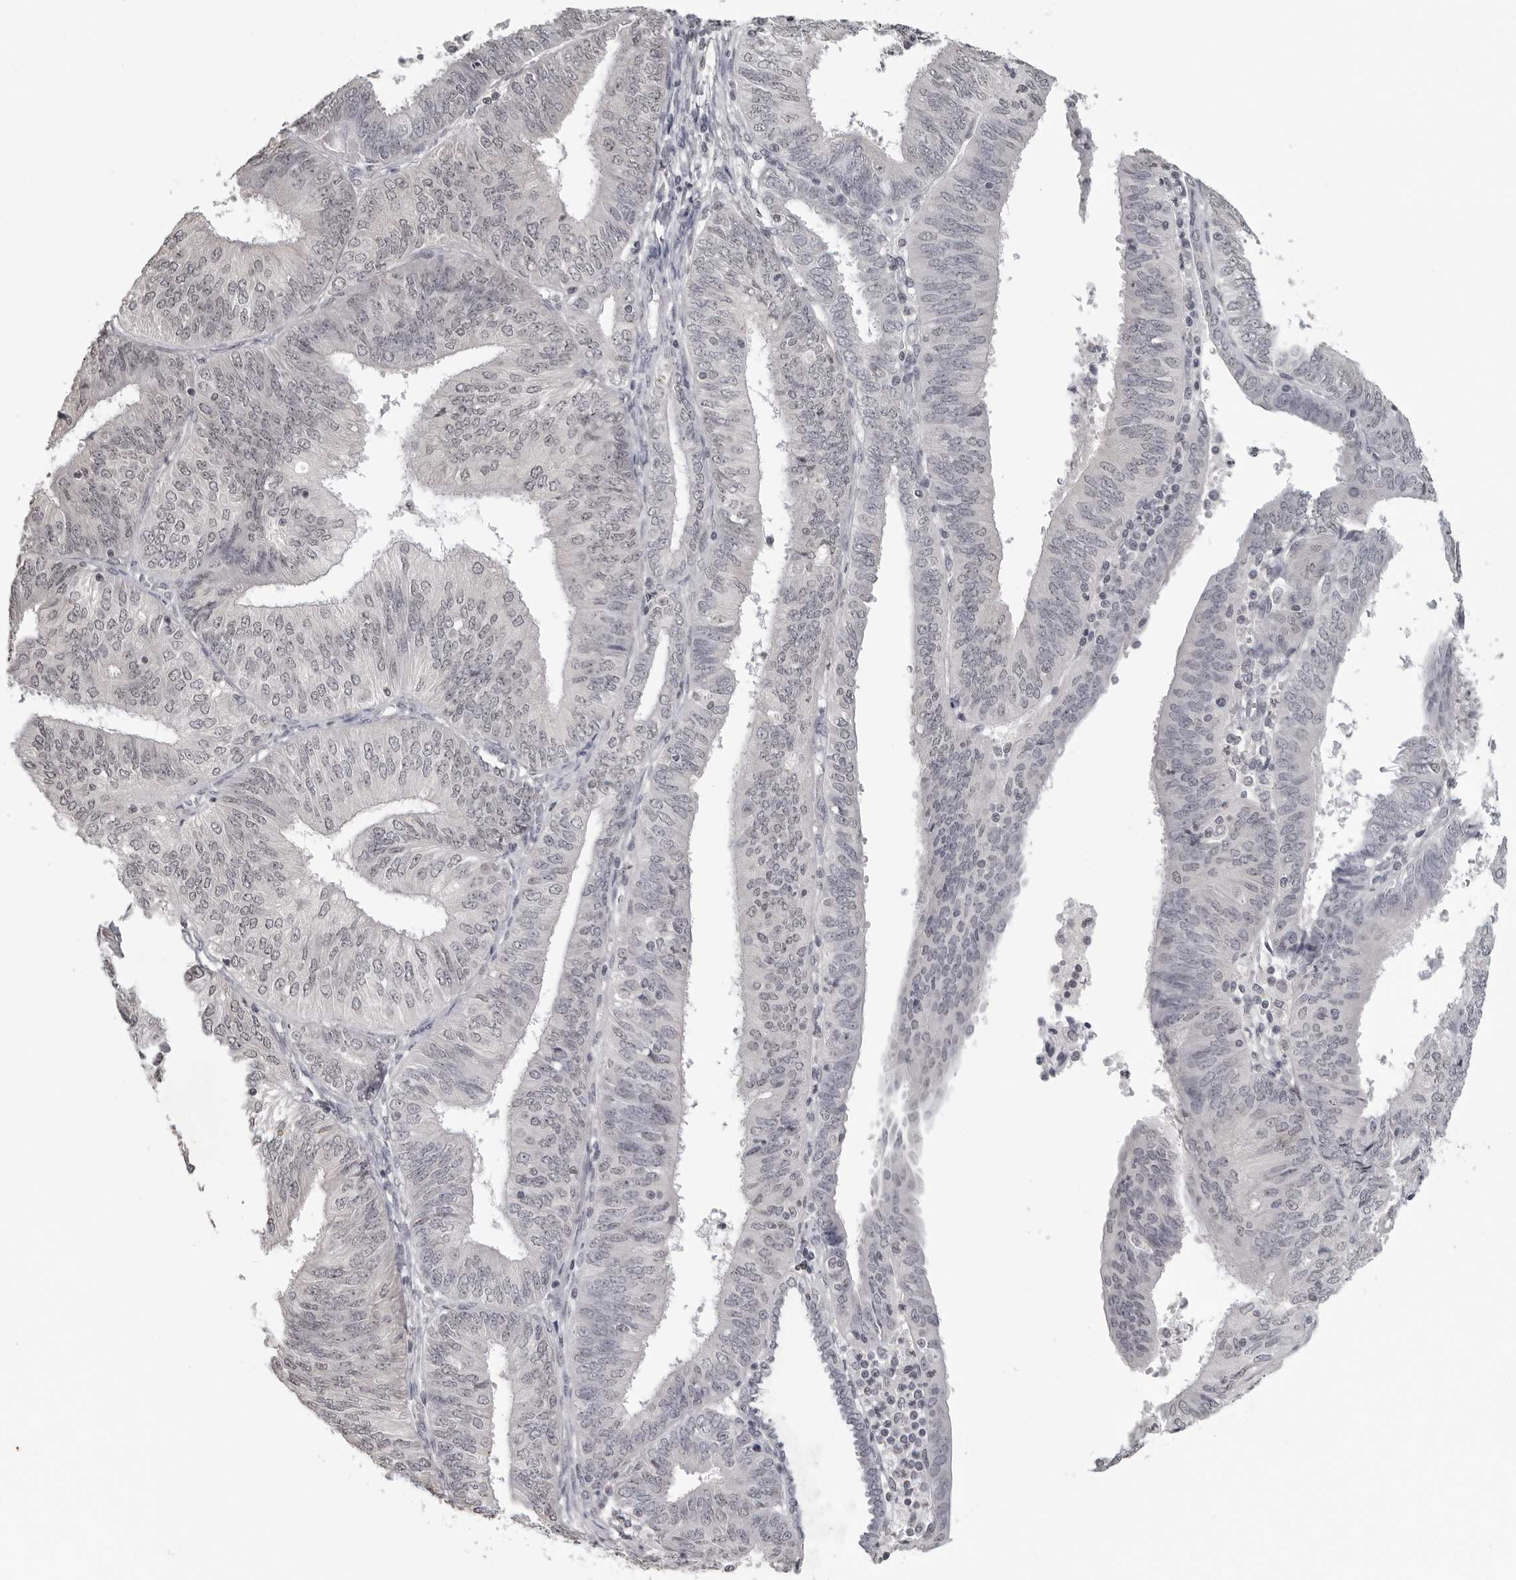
{"staining": {"intensity": "negative", "quantity": "none", "location": "none"}, "tissue": "endometrial cancer", "cell_type": "Tumor cells", "image_type": "cancer", "snomed": [{"axis": "morphology", "description": "Adenocarcinoma, NOS"}, {"axis": "topography", "description": "Endometrium"}], "caption": "Photomicrograph shows no protein positivity in tumor cells of endometrial cancer tissue. (Brightfield microscopy of DAB (3,3'-diaminobenzidine) immunohistochemistry (IHC) at high magnification).", "gene": "DDX54", "patient": {"sex": "female", "age": 58}}